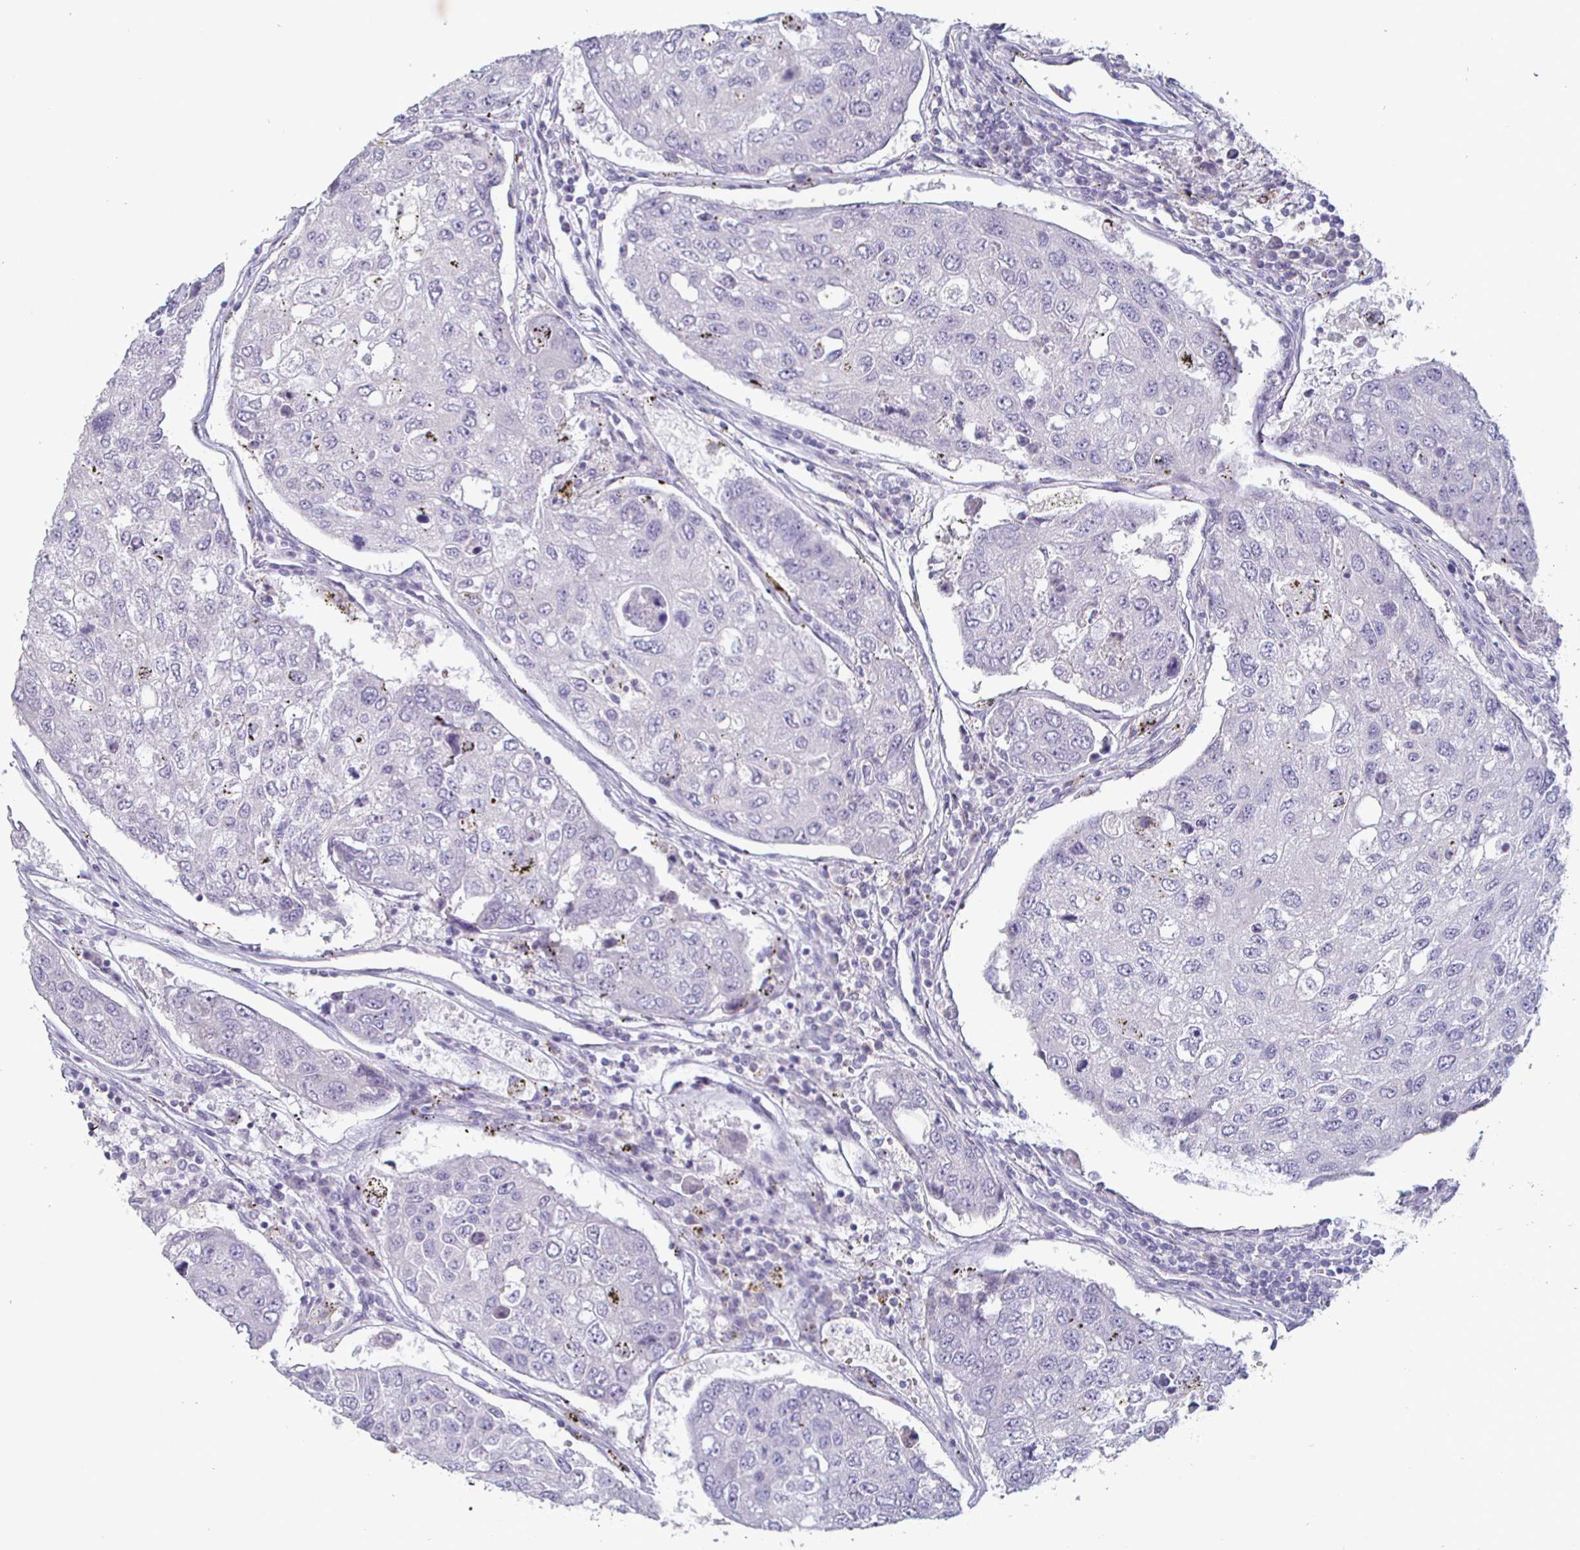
{"staining": {"intensity": "negative", "quantity": "none", "location": "none"}, "tissue": "urothelial cancer", "cell_type": "Tumor cells", "image_type": "cancer", "snomed": [{"axis": "morphology", "description": "Urothelial carcinoma, High grade"}, {"axis": "topography", "description": "Lymph node"}, {"axis": "topography", "description": "Urinary bladder"}], "caption": "An IHC photomicrograph of urothelial carcinoma (high-grade) is shown. There is no staining in tumor cells of urothelial carcinoma (high-grade).", "gene": "ENPP1", "patient": {"sex": "male", "age": 51}}